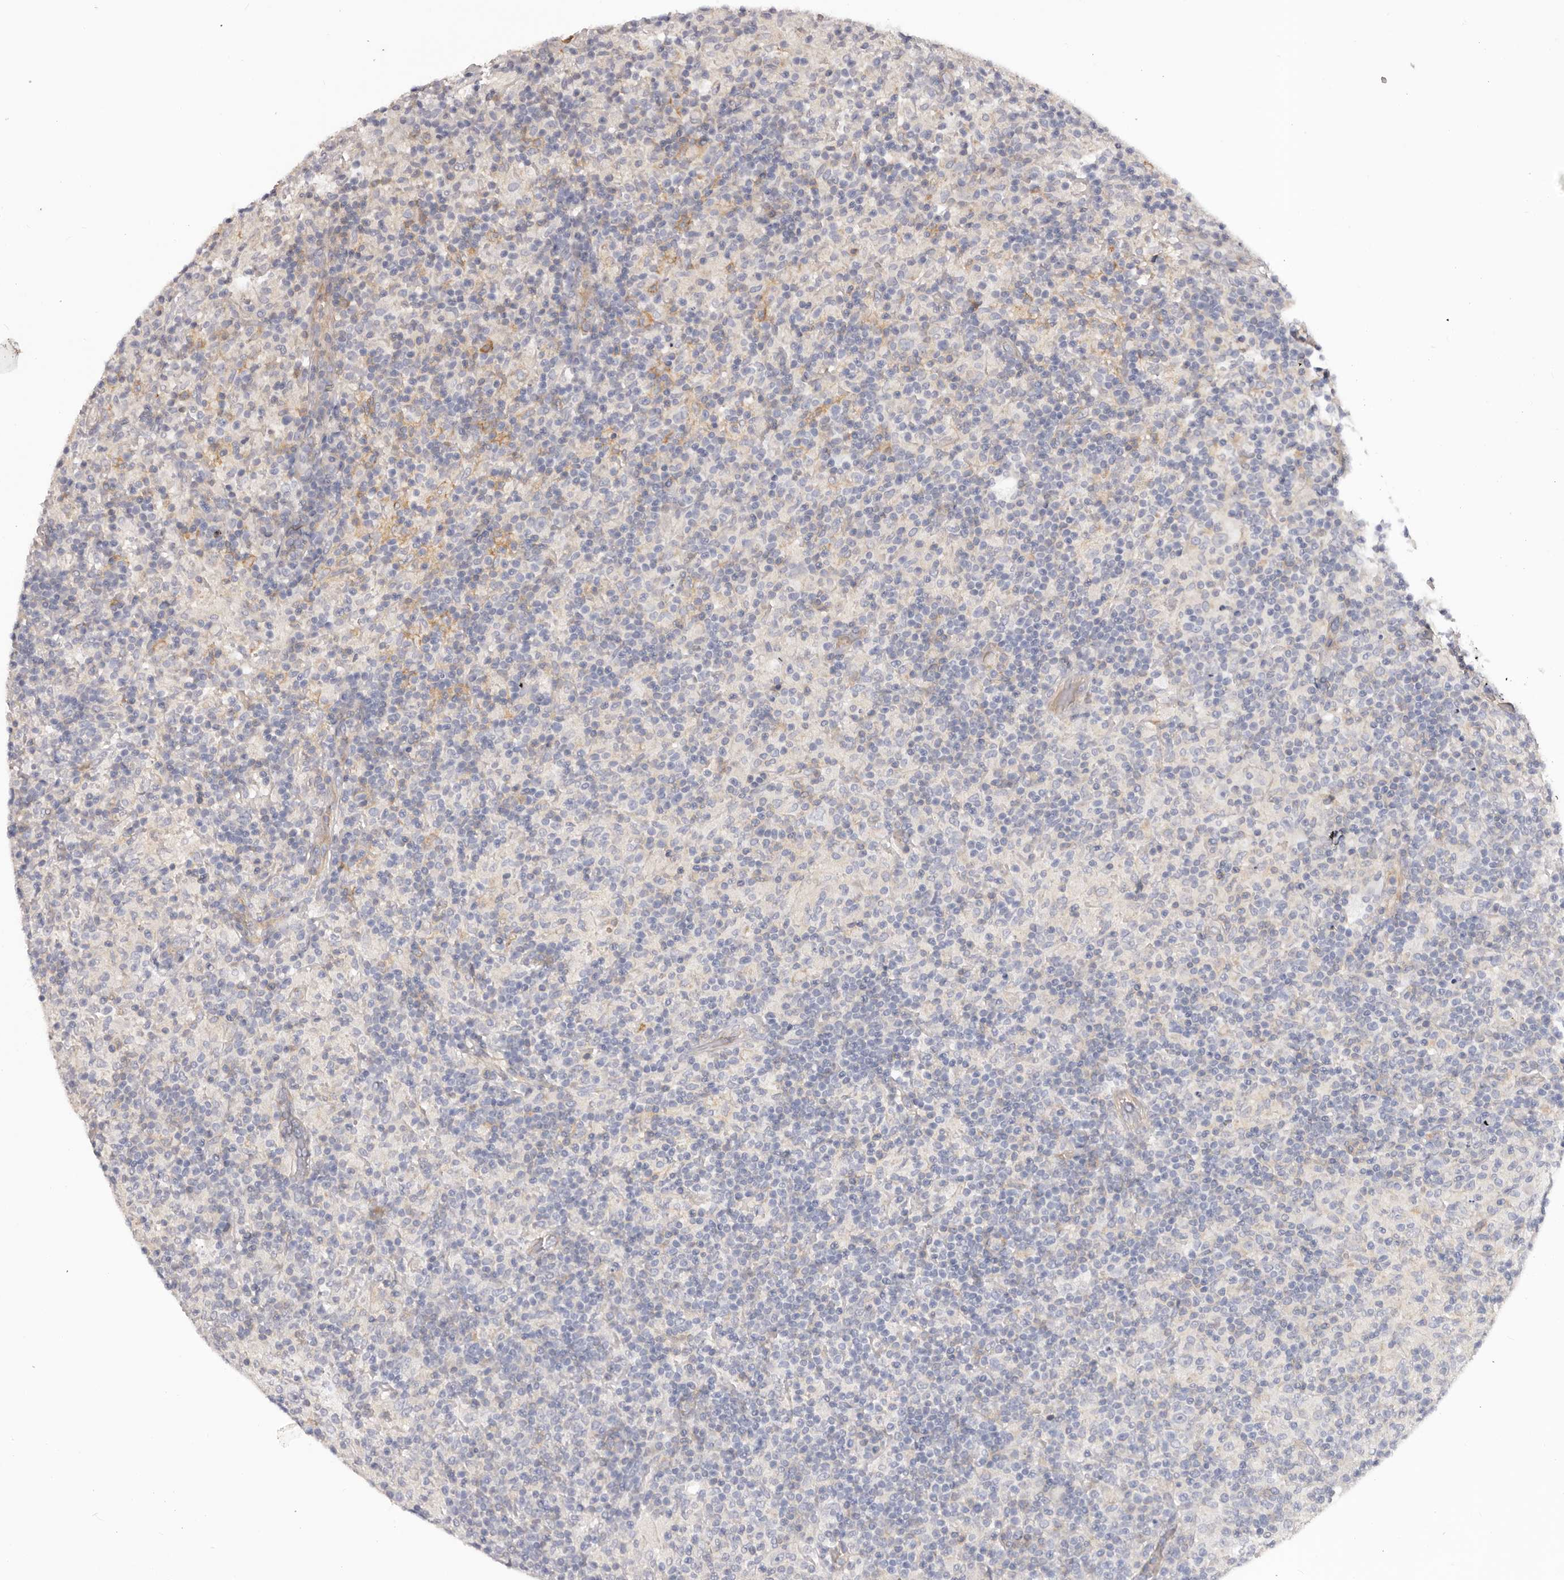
{"staining": {"intensity": "negative", "quantity": "none", "location": "none"}, "tissue": "lymphoma", "cell_type": "Tumor cells", "image_type": "cancer", "snomed": [{"axis": "morphology", "description": "Hodgkin's disease, NOS"}, {"axis": "topography", "description": "Lymph node"}], "caption": "The micrograph displays no staining of tumor cells in Hodgkin's disease.", "gene": "DMRT2", "patient": {"sex": "male", "age": 70}}